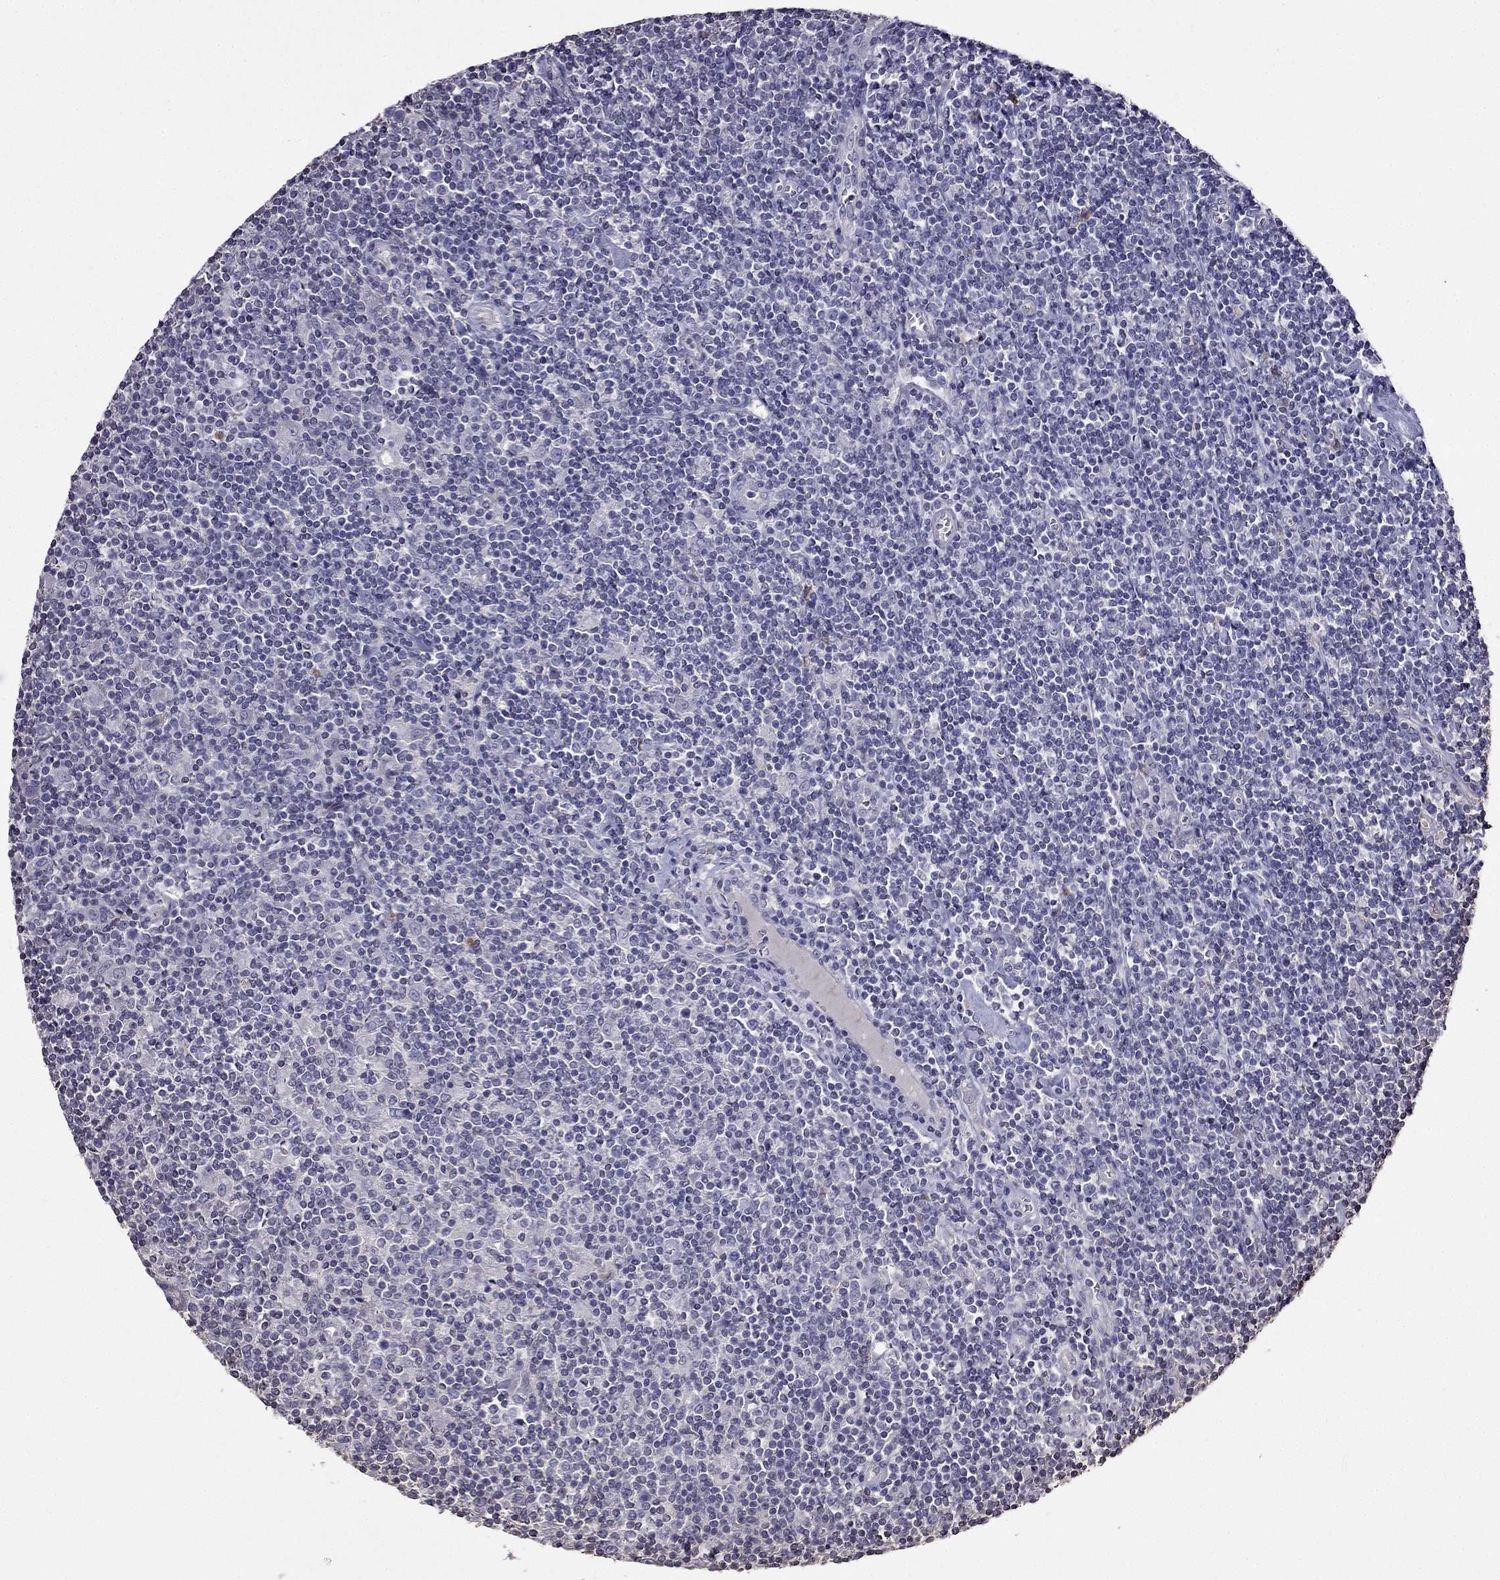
{"staining": {"intensity": "negative", "quantity": "none", "location": "none"}, "tissue": "lymphoma", "cell_type": "Tumor cells", "image_type": "cancer", "snomed": [{"axis": "morphology", "description": "Hodgkin's disease, NOS"}, {"axis": "topography", "description": "Lymph node"}], "caption": "A high-resolution image shows immunohistochemistry staining of lymphoma, which exhibits no significant positivity in tumor cells. Nuclei are stained in blue.", "gene": "GUCA1B", "patient": {"sex": "male", "age": 40}}